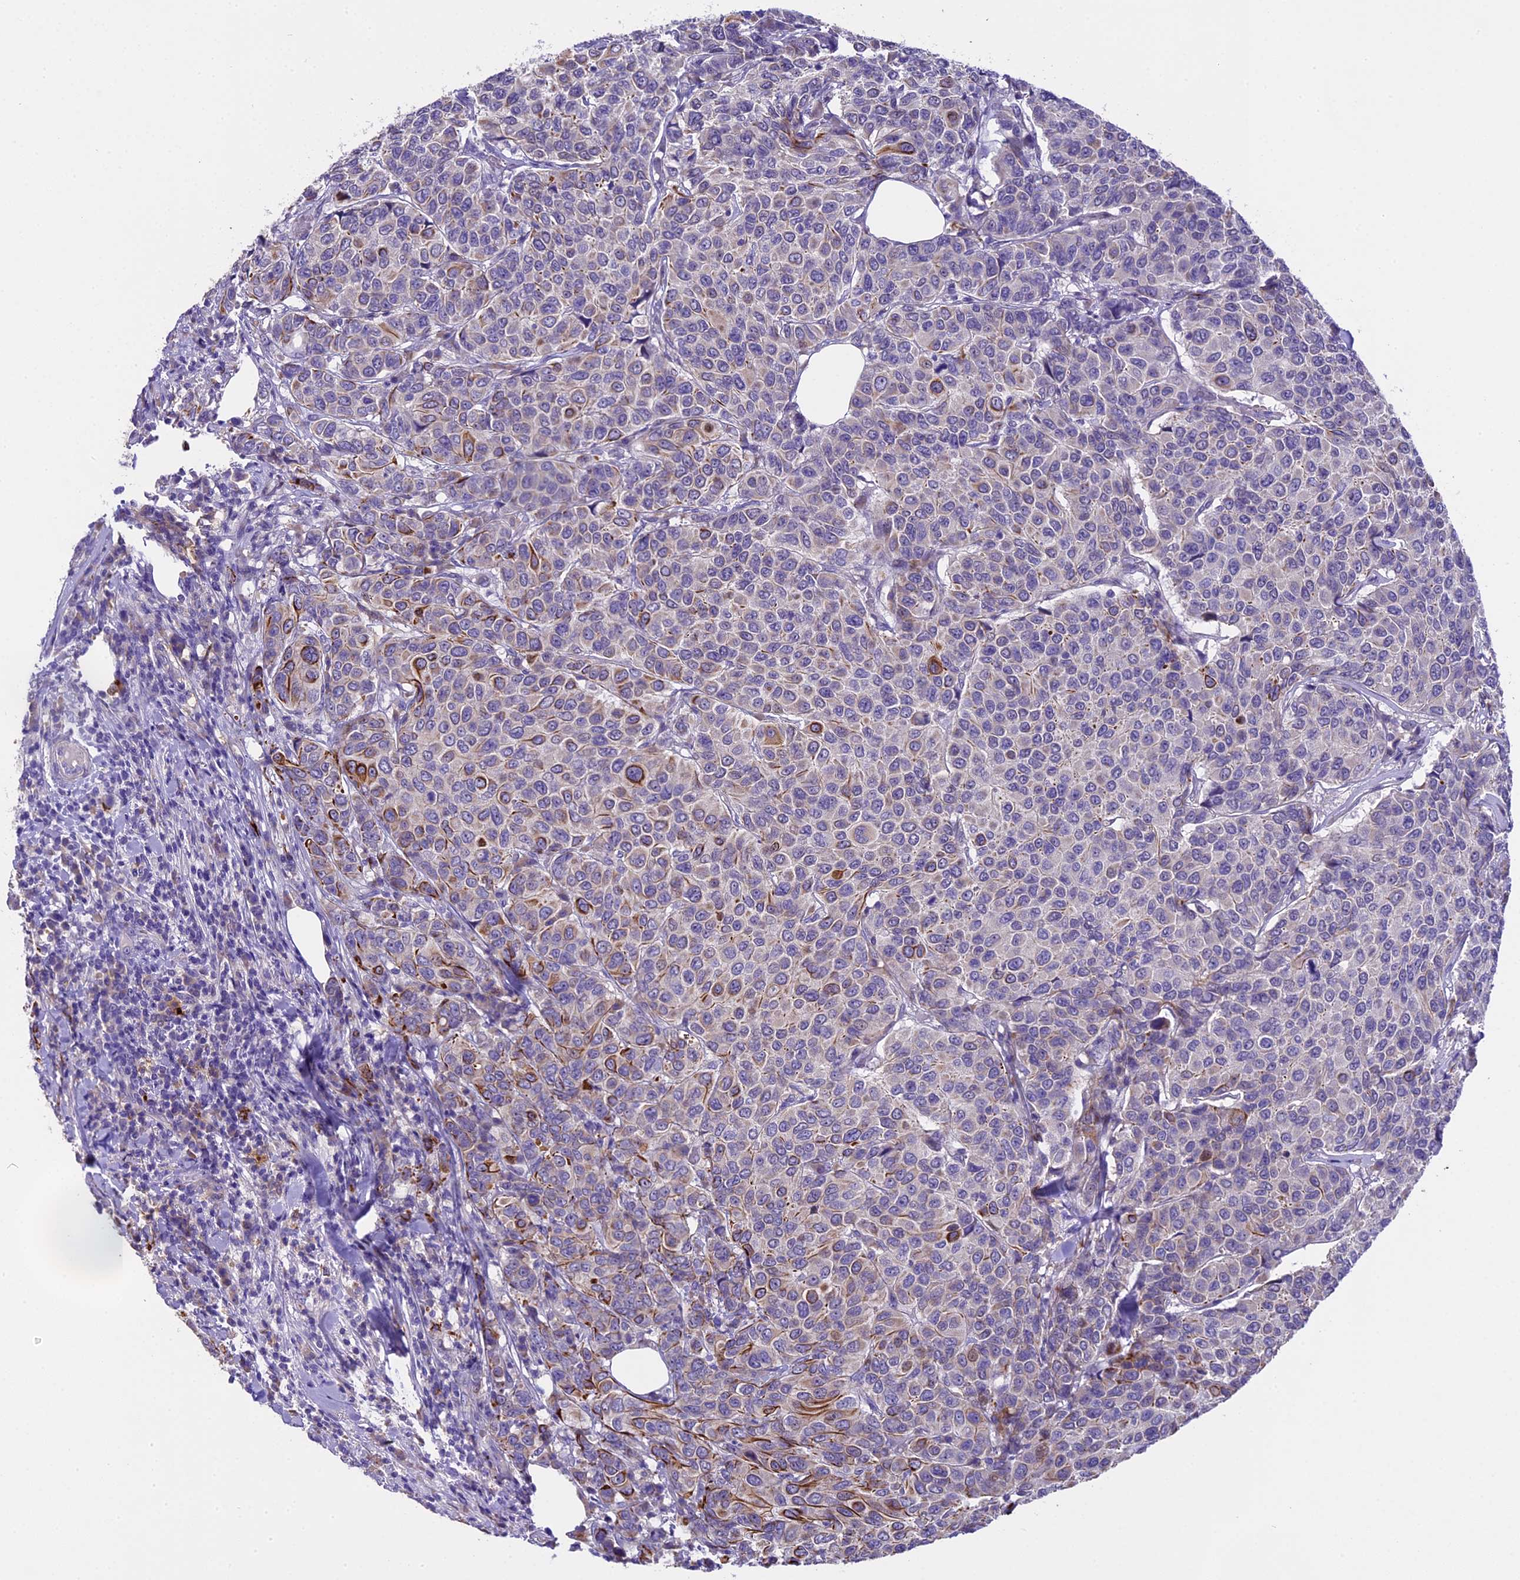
{"staining": {"intensity": "moderate", "quantity": "<25%", "location": "cytoplasmic/membranous"}, "tissue": "breast cancer", "cell_type": "Tumor cells", "image_type": "cancer", "snomed": [{"axis": "morphology", "description": "Duct carcinoma"}, {"axis": "topography", "description": "Breast"}], "caption": "Moderate cytoplasmic/membranous staining is identified in about <25% of tumor cells in breast cancer.", "gene": "NOD2", "patient": {"sex": "female", "age": 55}}